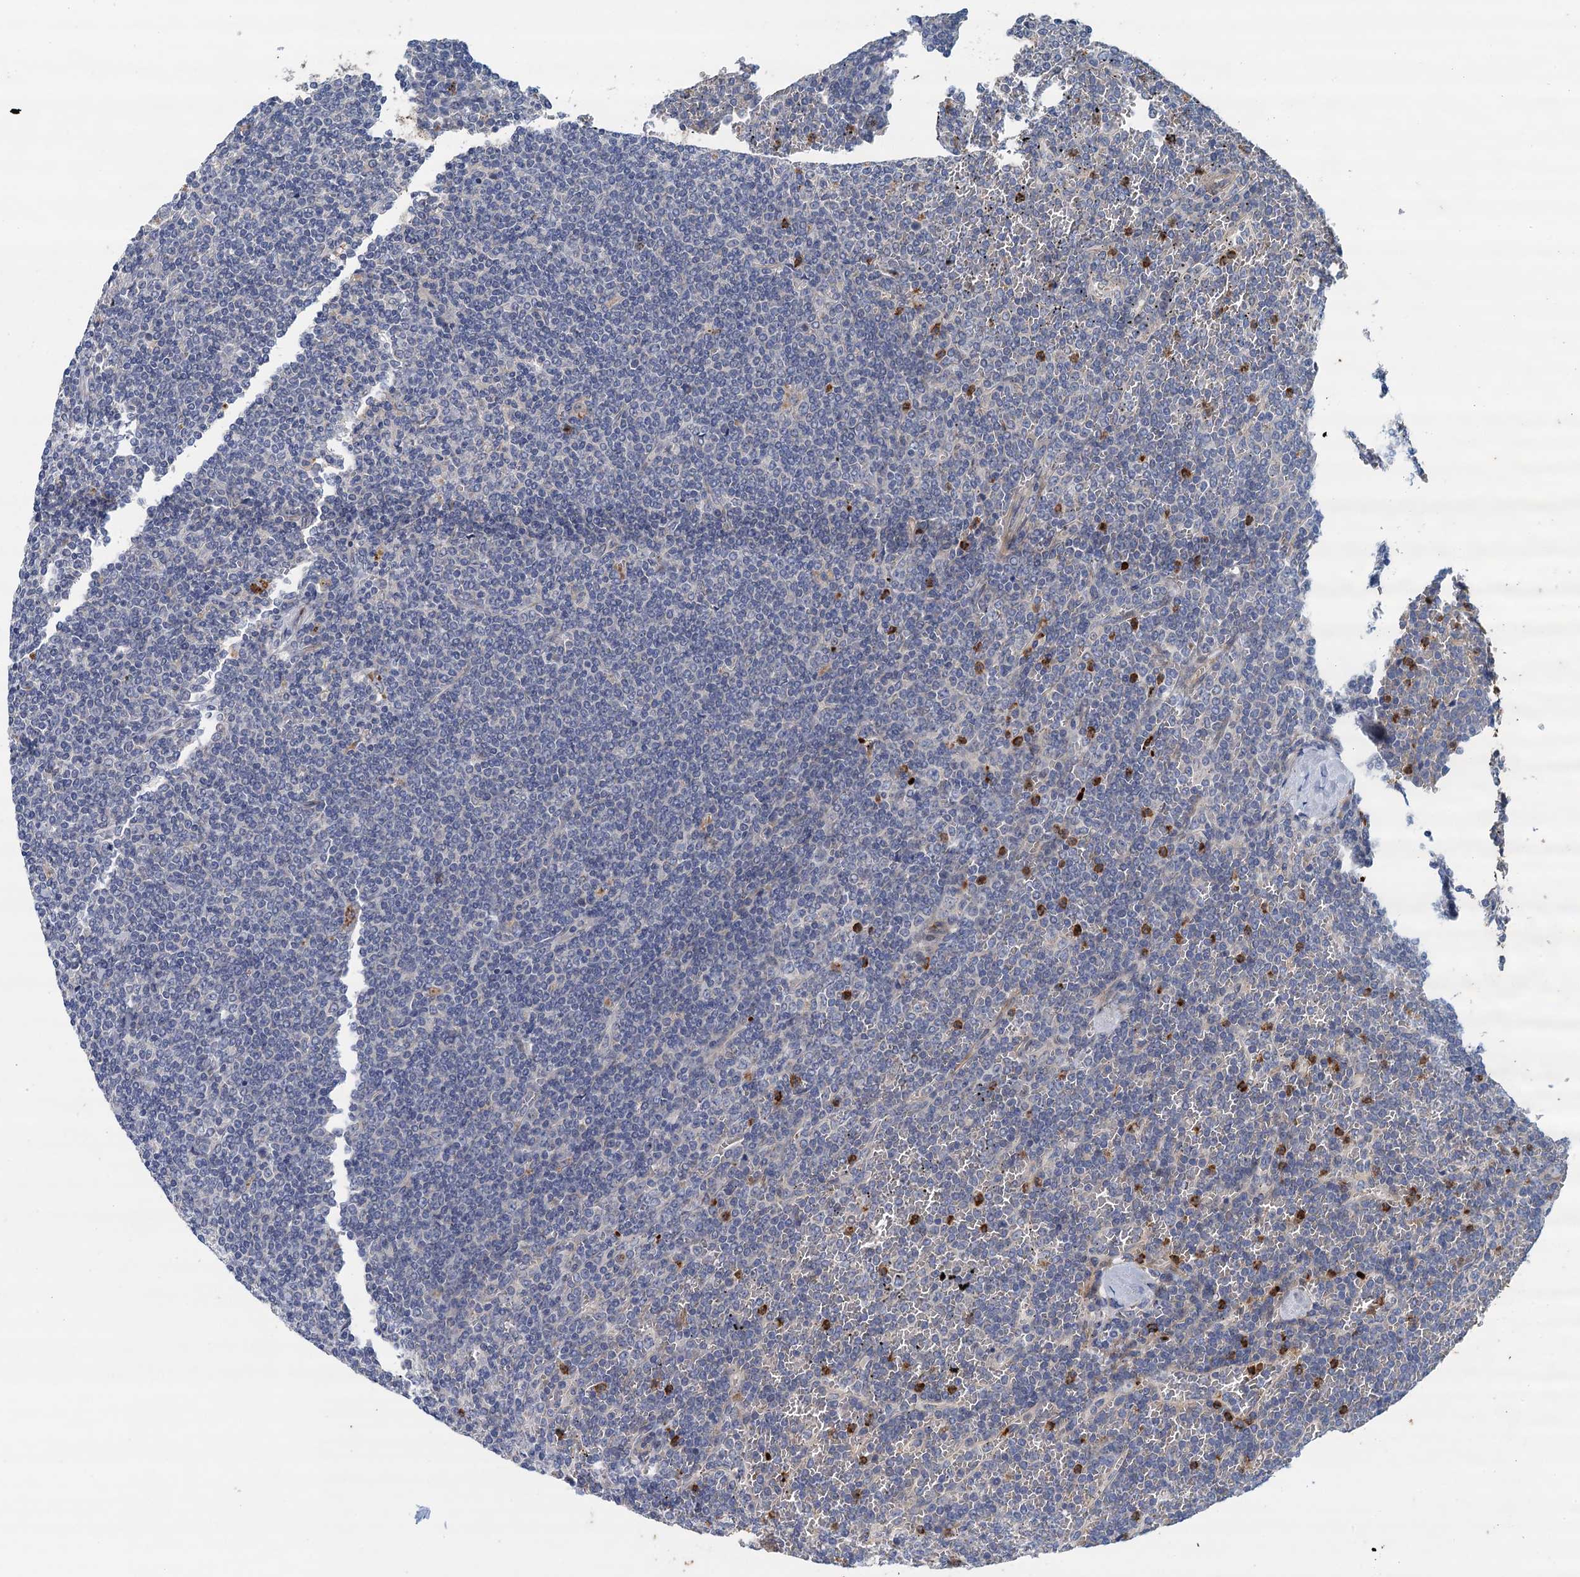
{"staining": {"intensity": "negative", "quantity": "none", "location": "none"}, "tissue": "lymphoma", "cell_type": "Tumor cells", "image_type": "cancer", "snomed": [{"axis": "morphology", "description": "Malignant lymphoma, non-Hodgkin's type, Low grade"}, {"axis": "topography", "description": "Spleen"}], "caption": "Histopathology image shows no protein positivity in tumor cells of low-grade malignant lymphoma, non-Hodgkin's type tissue.", "gene": "TPCN1", "patient": {"sex": "female", "age": 19}}